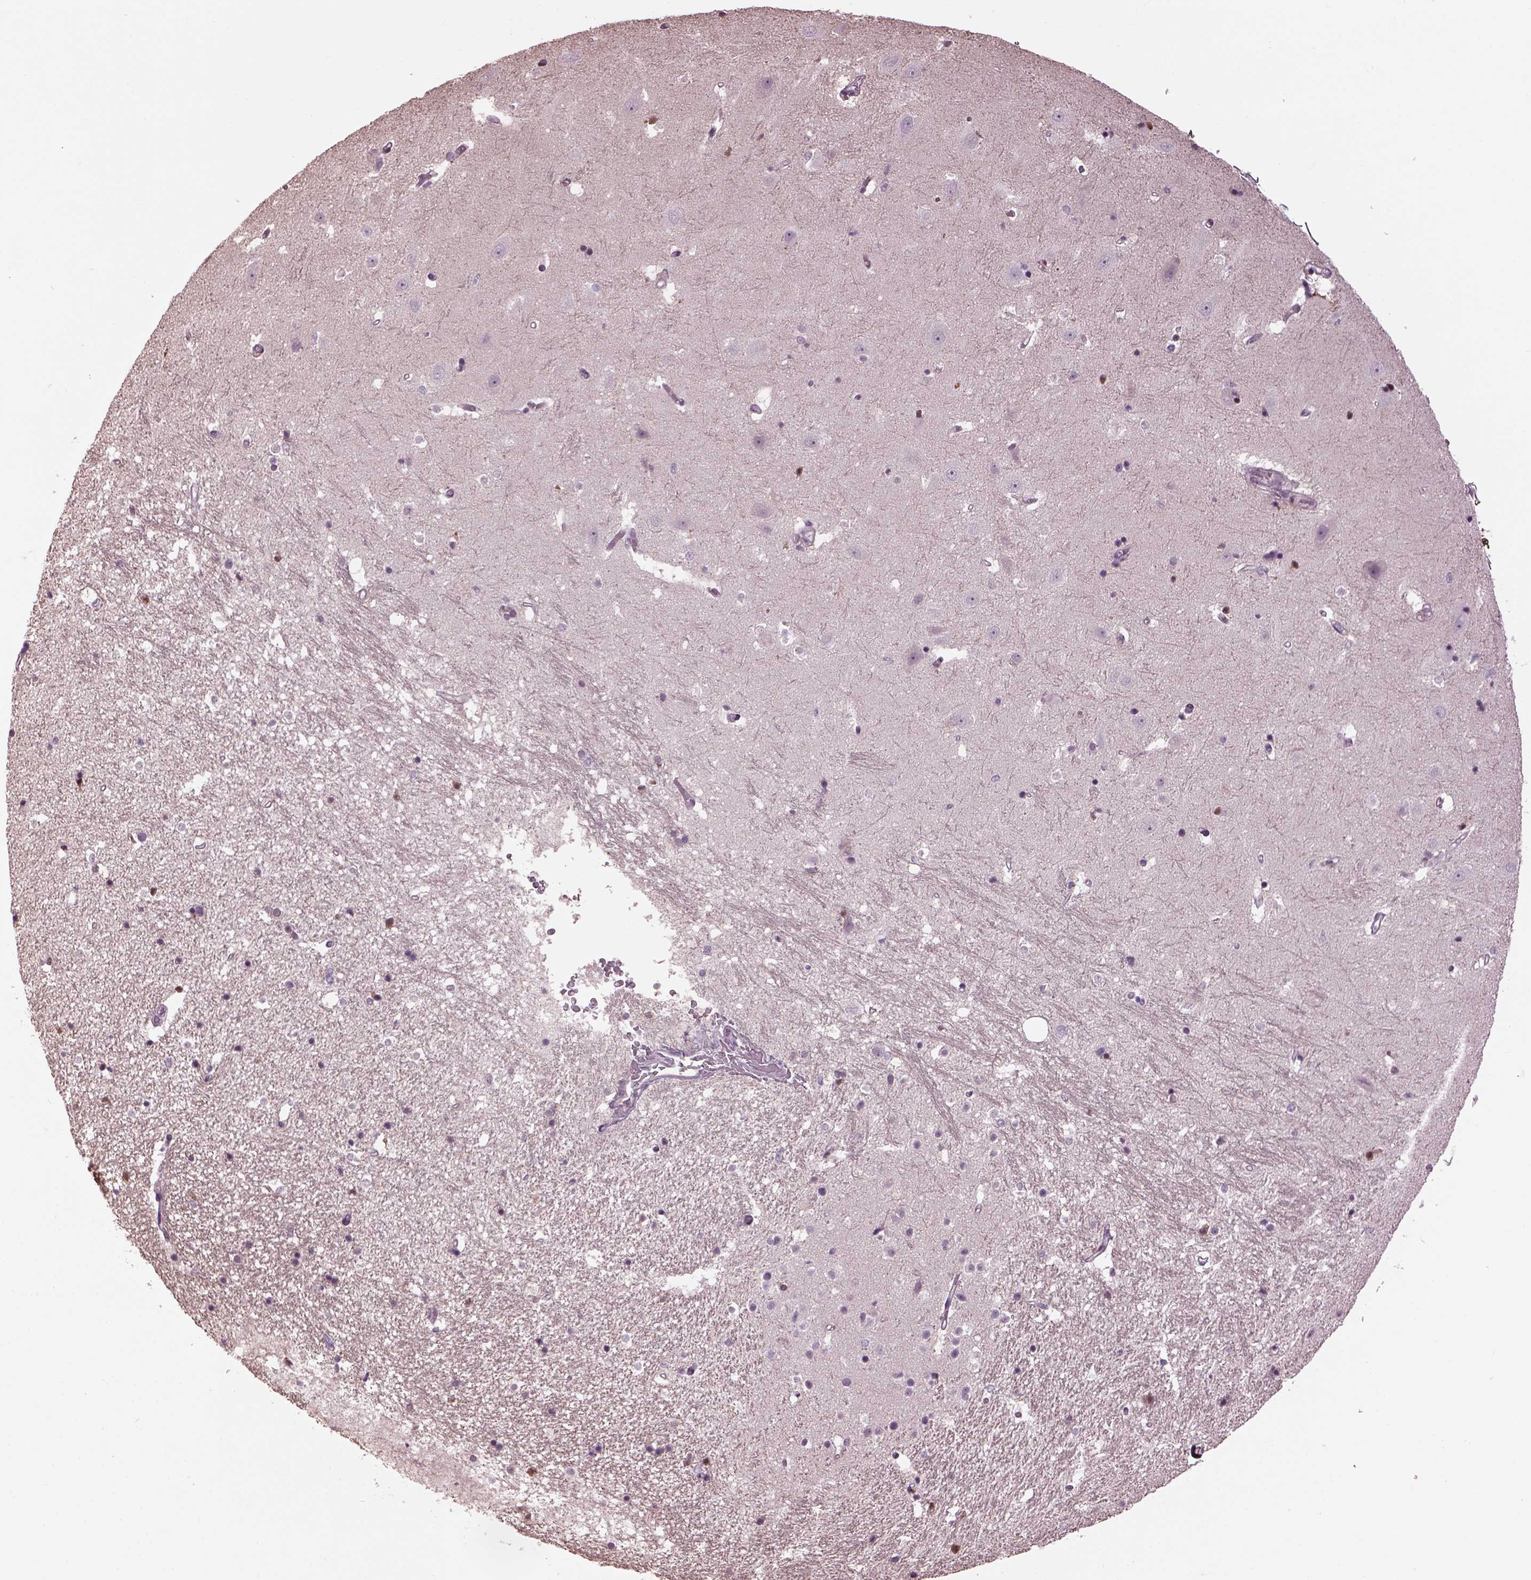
{"staining": {"intensity": "negative", "quantity": "none", "location": "none"}, "tissue": "hippocampus", "cell_type": "Glial cells", "image_type": "normal", "snomed": [{"axis": "morphology", "description": "Normal tissue, NOS"}, {"axis": "topography", "description": "Hippocampus"}], "caption": "High power microscopy image of an IHC image of benign hippocampus, revealing no significant expression in glial cells.", "gene": "GAL", "patient": {"sex": "male", "age": 44}}